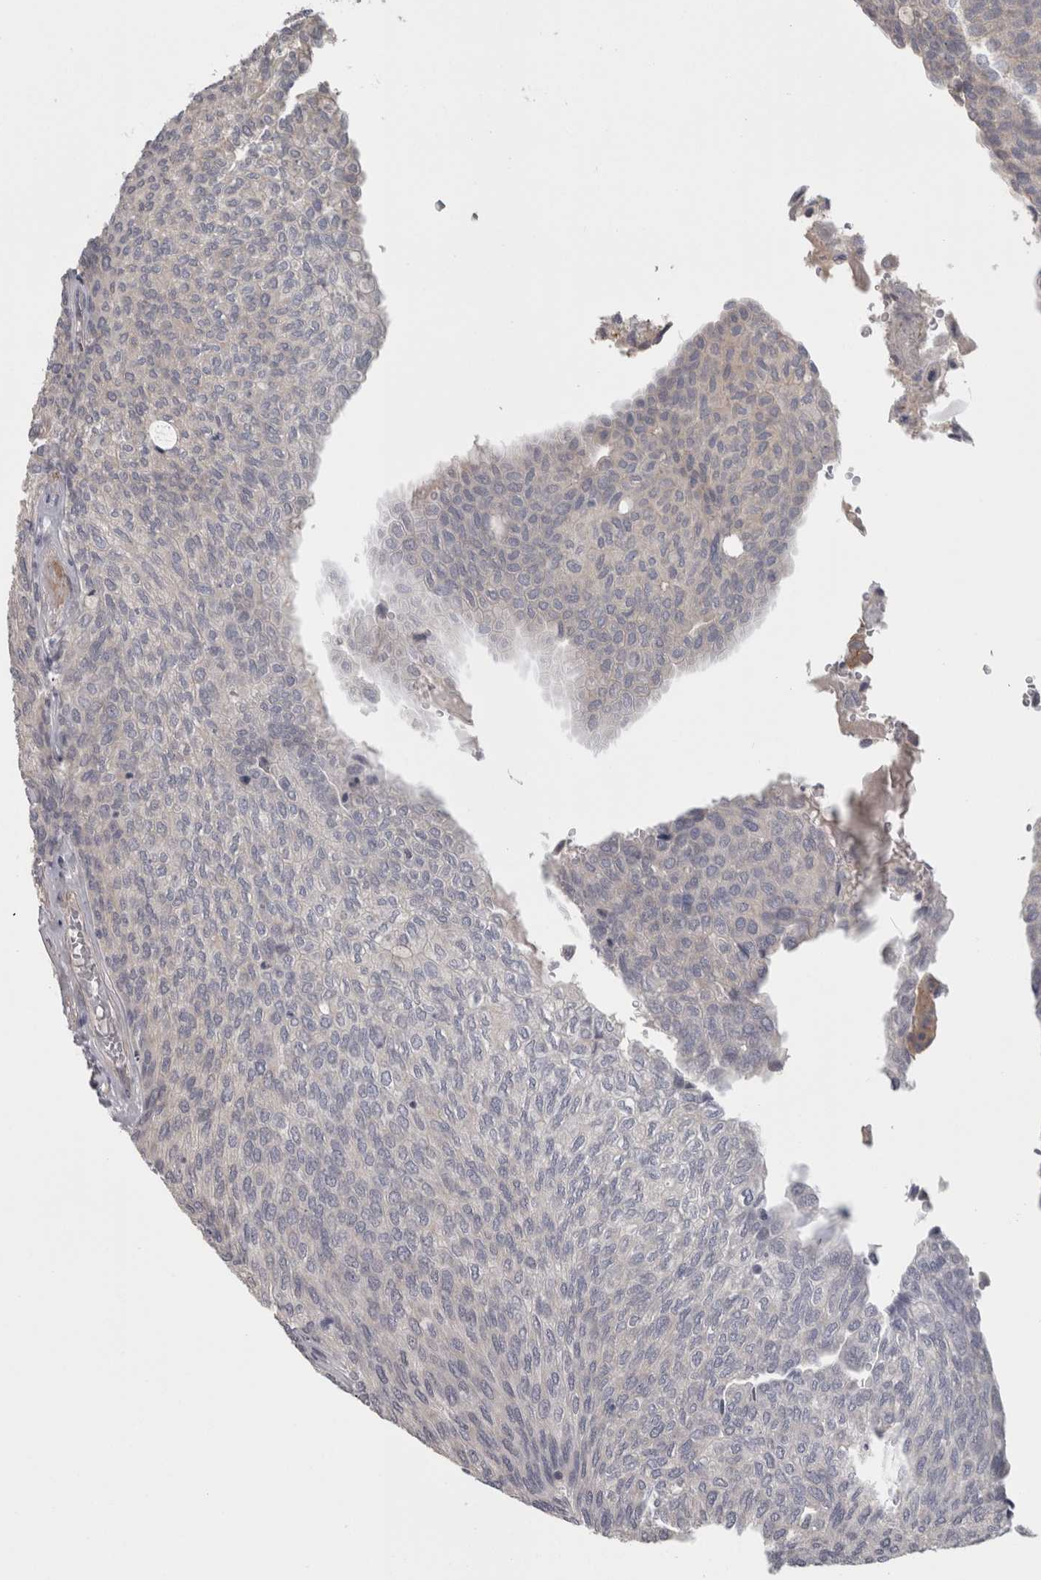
{"staining": {"intensity": "negative", "quantity": "none", "location": "none"}, "tissue": "urothelial cancer", "cell_type": "Tumor cells", "image_type": "cancer", "snomed": [{"axis": "morphology", "description": "Urothelial carcinoma, Low grade"}, {"axis": "topography", "description": "Urinary bladder"}], "caption": "IHC photomicrograph of neoplastic tissue: urothelial cancer stained with DAB (3,3'-diaminobenzidine) exhibits no significant protein expression in tumor cells.", "gene": "RMDN1", "patient": {"sex": "female", "age": 79}}